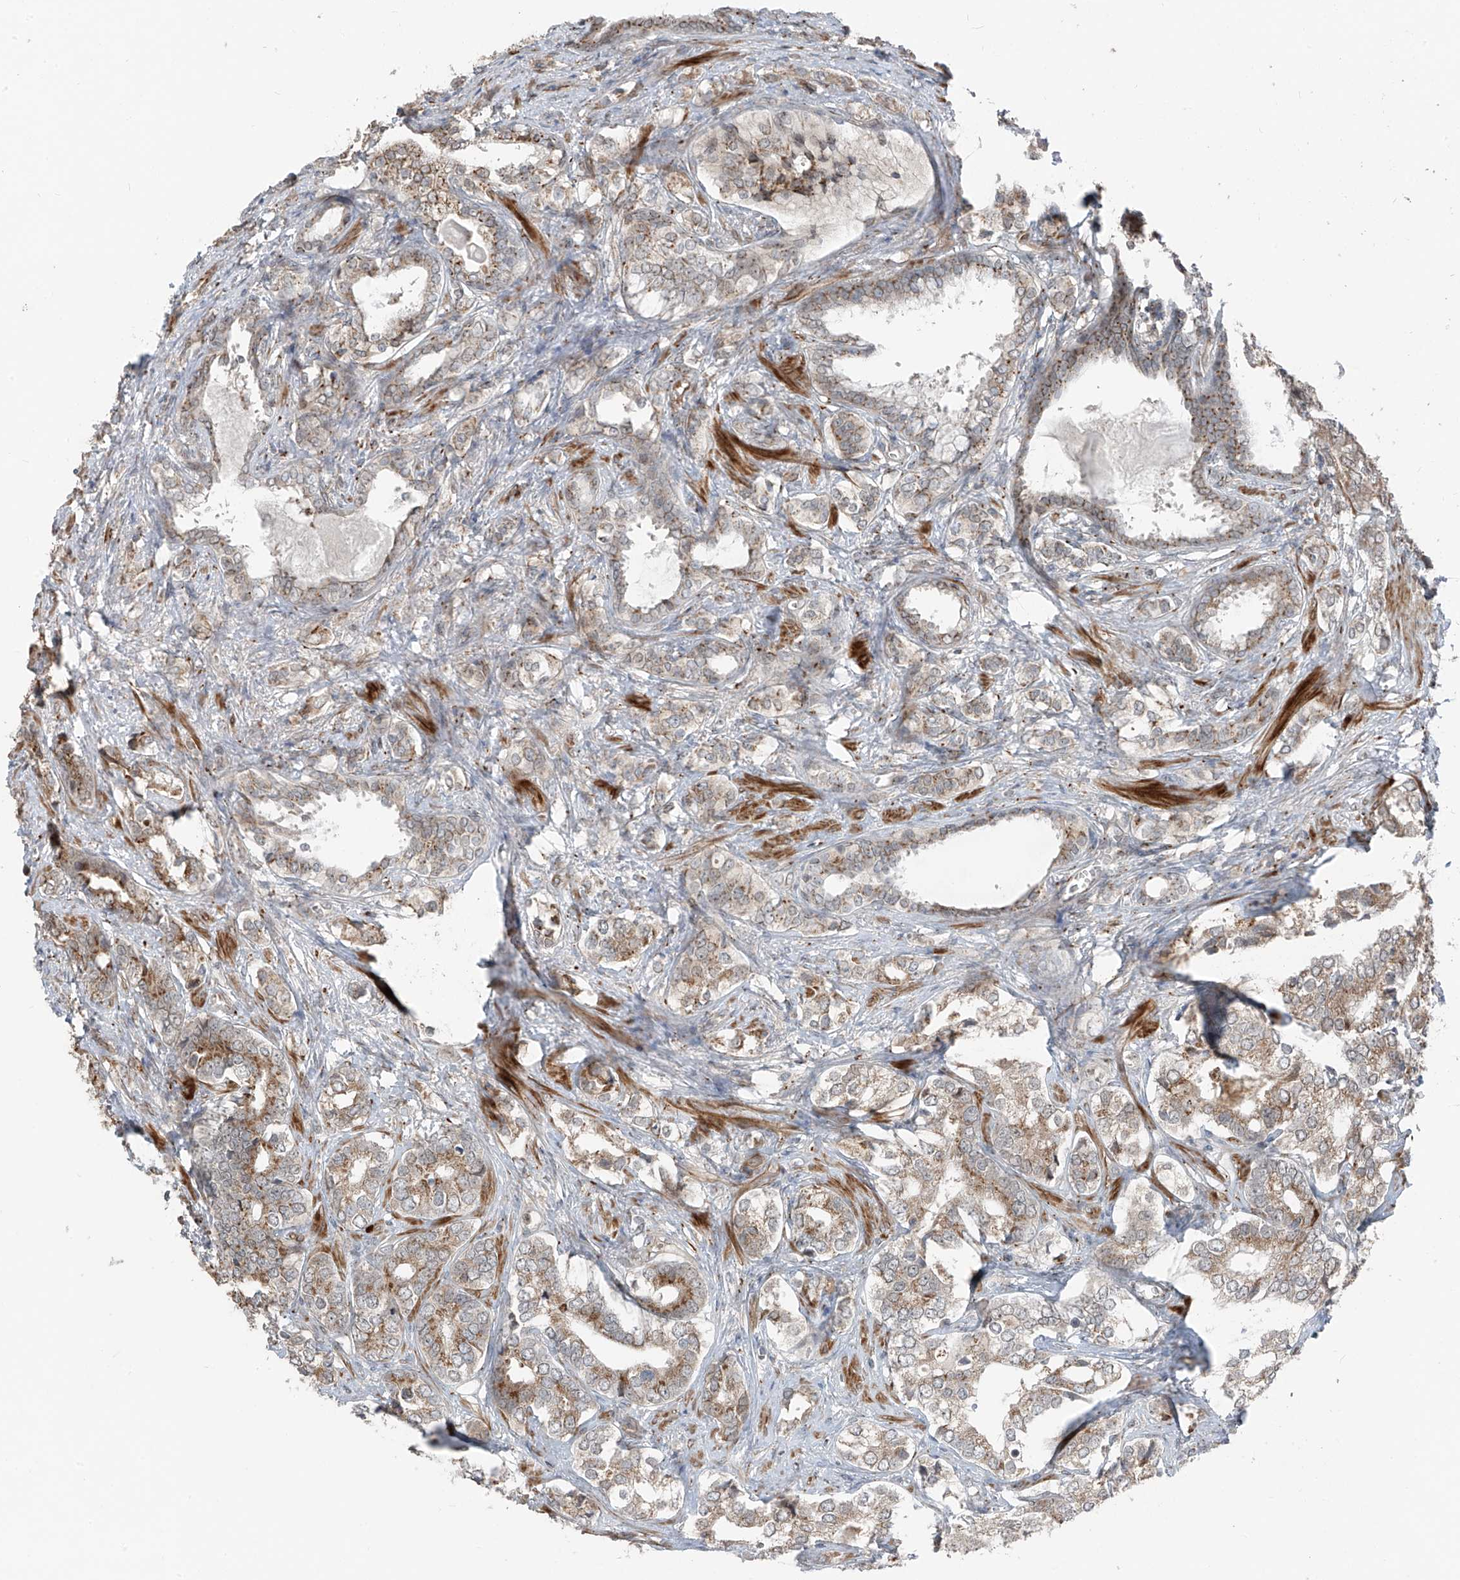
{"staining": {"intensity": "moderate", "quantity": ">75%", "location": "cytoplasmic/membranous"}, "tissue": "prostate cancer", "cell_type": "Tumor cells", "image_type": "cancer", "snomed": [{"axis": "morphology", "description": "Adenocarcinoma, High grade"}, {"axis": "topography", "description": "Prostate"}], "caption": "Immunohistochemical staining of prostate cancer (adenocarcinoma (high-grade)) reveals moderate cytoplasmic/membranous protein staining in approximately >75% of tumor cells. The staining is performed using DAB brown chromogen to label protein expression. The nuclei are counter-stained blue using hematoxylin.", "gene": "ERLEC1", "patient": {"sex": "male", "age": 62}}